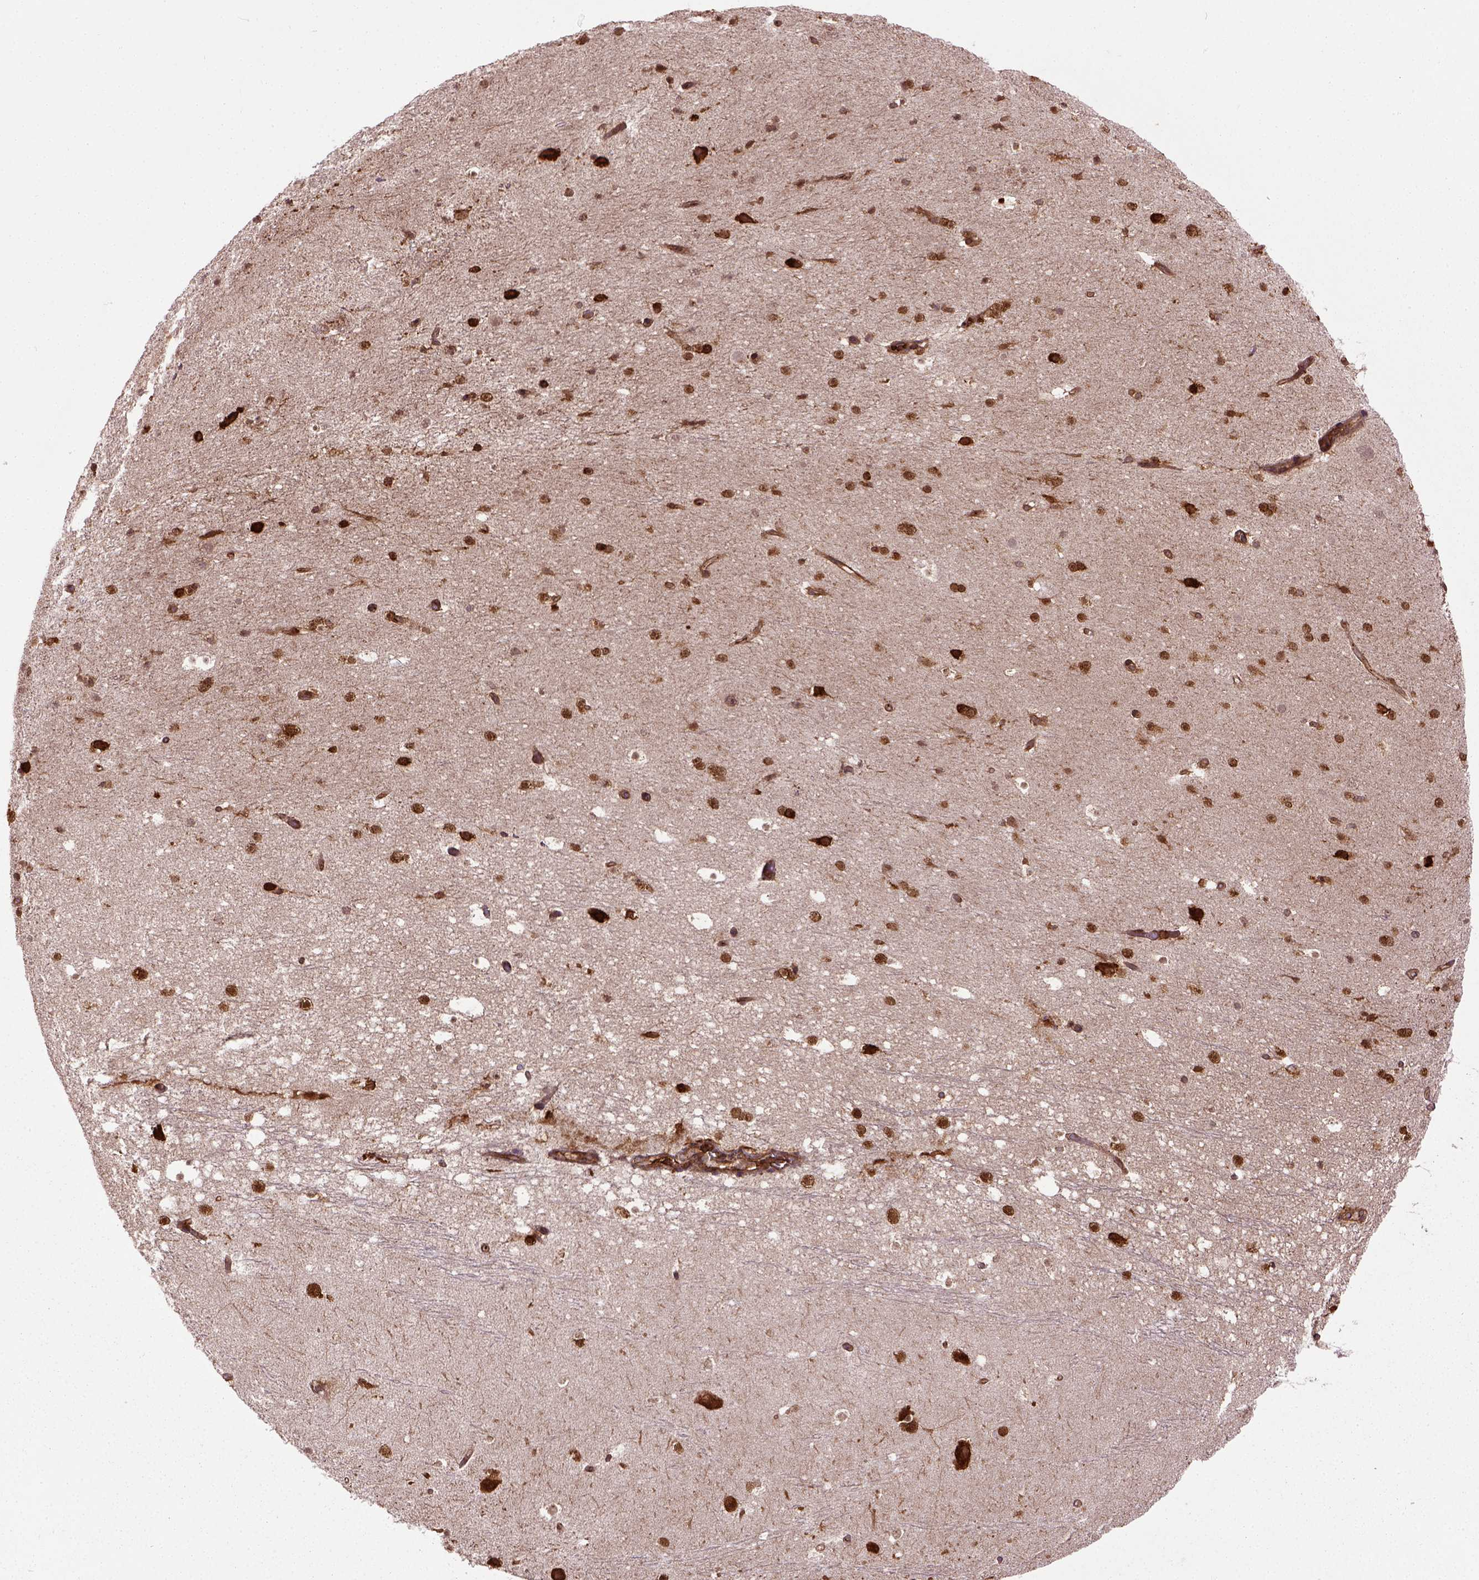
{"staining": {"intensity": "strong", "quantity": ">75%", "location": "cytoplasmic/membranous"}, "tissue": "hippocampus", "cell_type": "Glial cells", "image_type": "normal", "snomed": [{"axis": "morphology", "description": "Normal tissue, NOS"}, {"axis": "topography", "description": "Hippocampus"}], "caption": "An IHC histopathology image of unremarkable tissue is shown. Protein staining in brown labels strong cytoplasmic/membranous positivity in hippocampus within glial cells. (DAB IHC with brightfield microscopy, high magnification).", "gene": "CAPRIN1", "patient": {"sex": "male", "age": 26}}